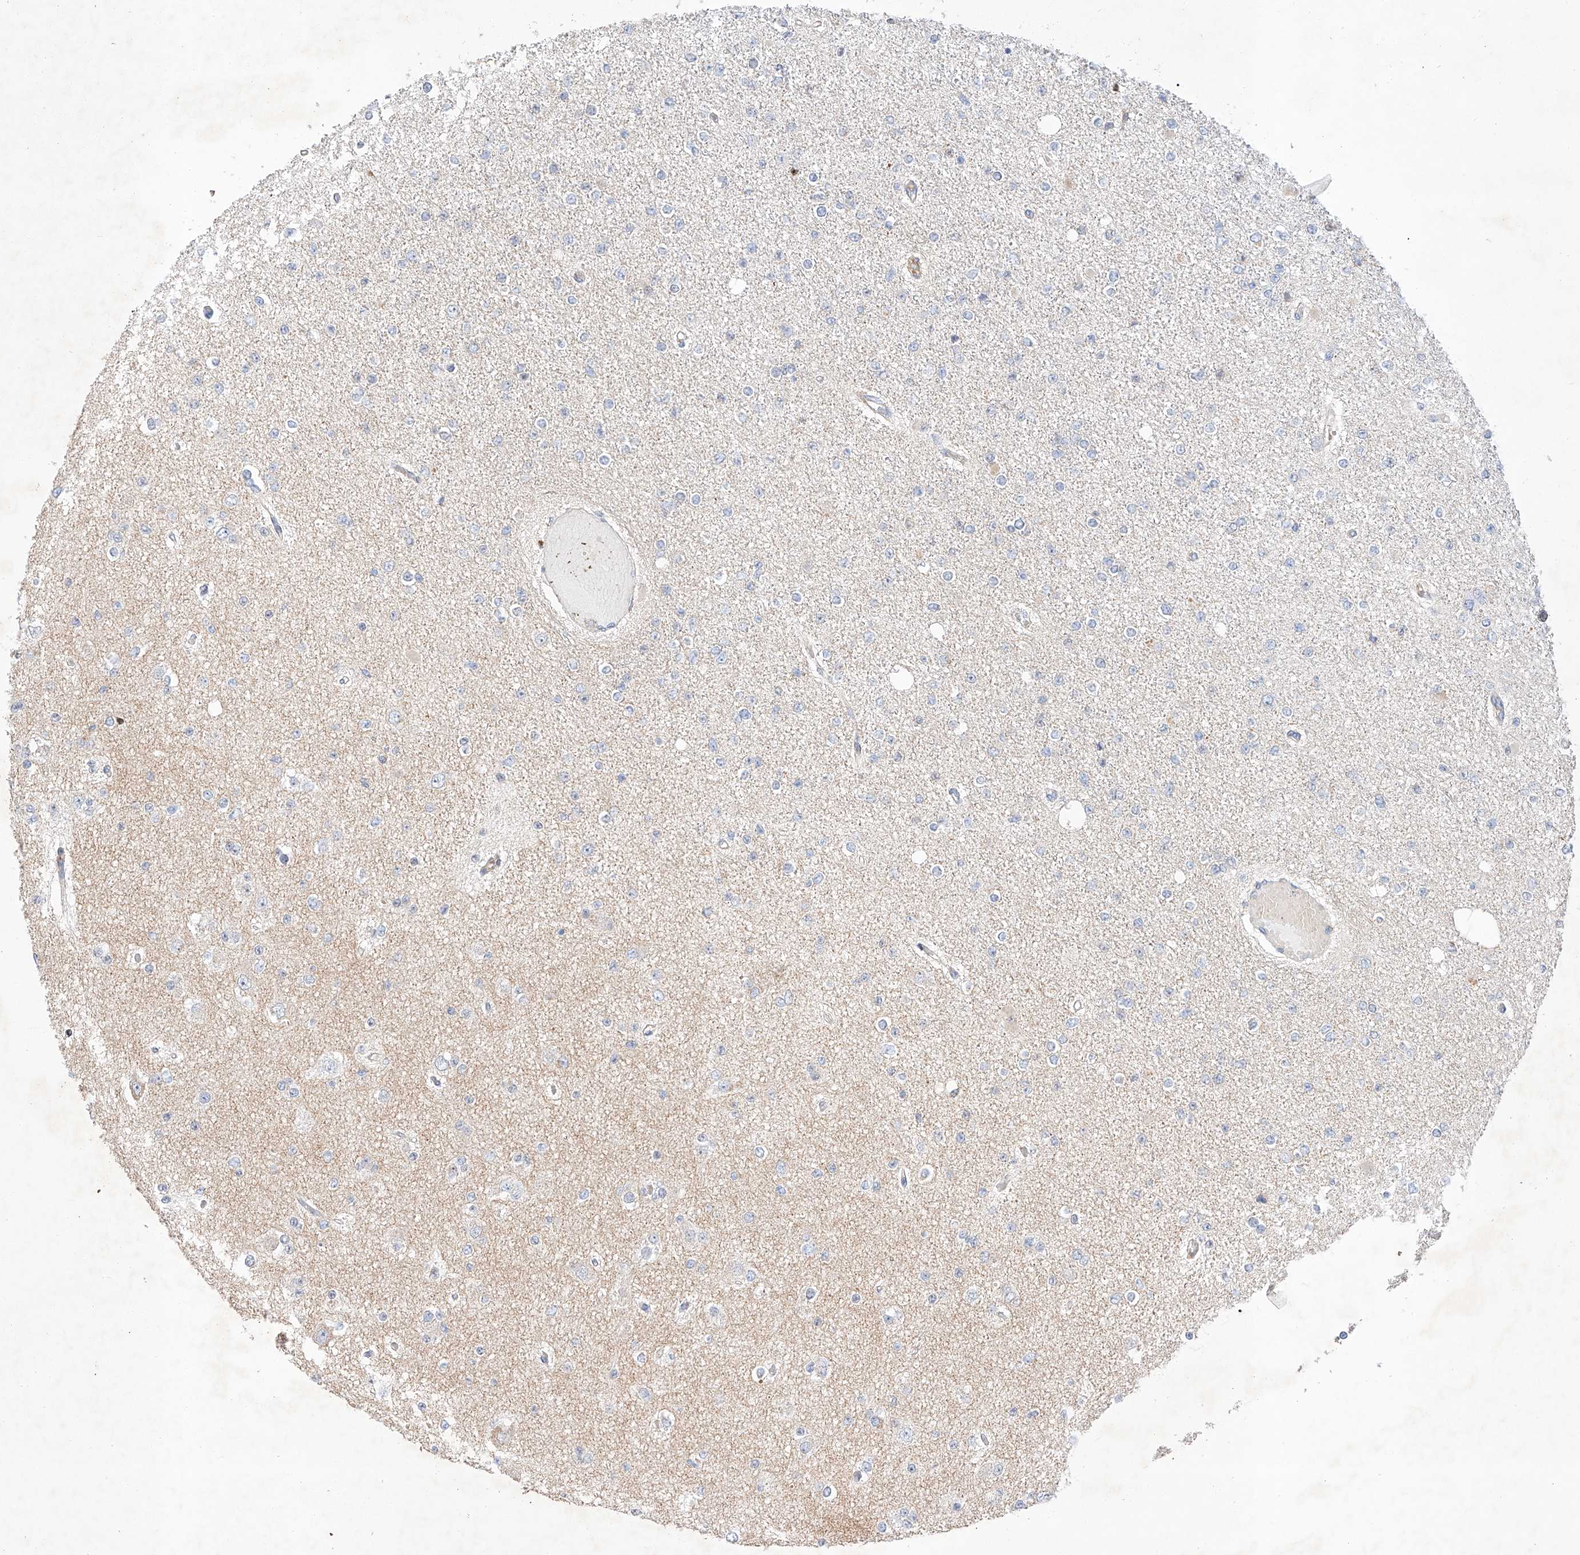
{"staining": {"intensity": "negative", "quantity": "none", "location": "none"}, "tissue": "glioma", "cell_type": "Tumor cells", "image_type": "cancer", "snomed": [{"axis": "morphology", "description": "Glioma, malignant, Low grade"}, {"axis": "topography", "description": "Brain"}], "caption": "The IHC micrograph has no significant staining in tumor cells of malignant glioma (low-grade) tissue. (Brightfield microscopy of DAB (3,3'-diaminobenzidine) immunohistochemistry (IHC) at high magnification).", "gene": "C6orf118", "patient": {"sex": "female", "age": 22}}